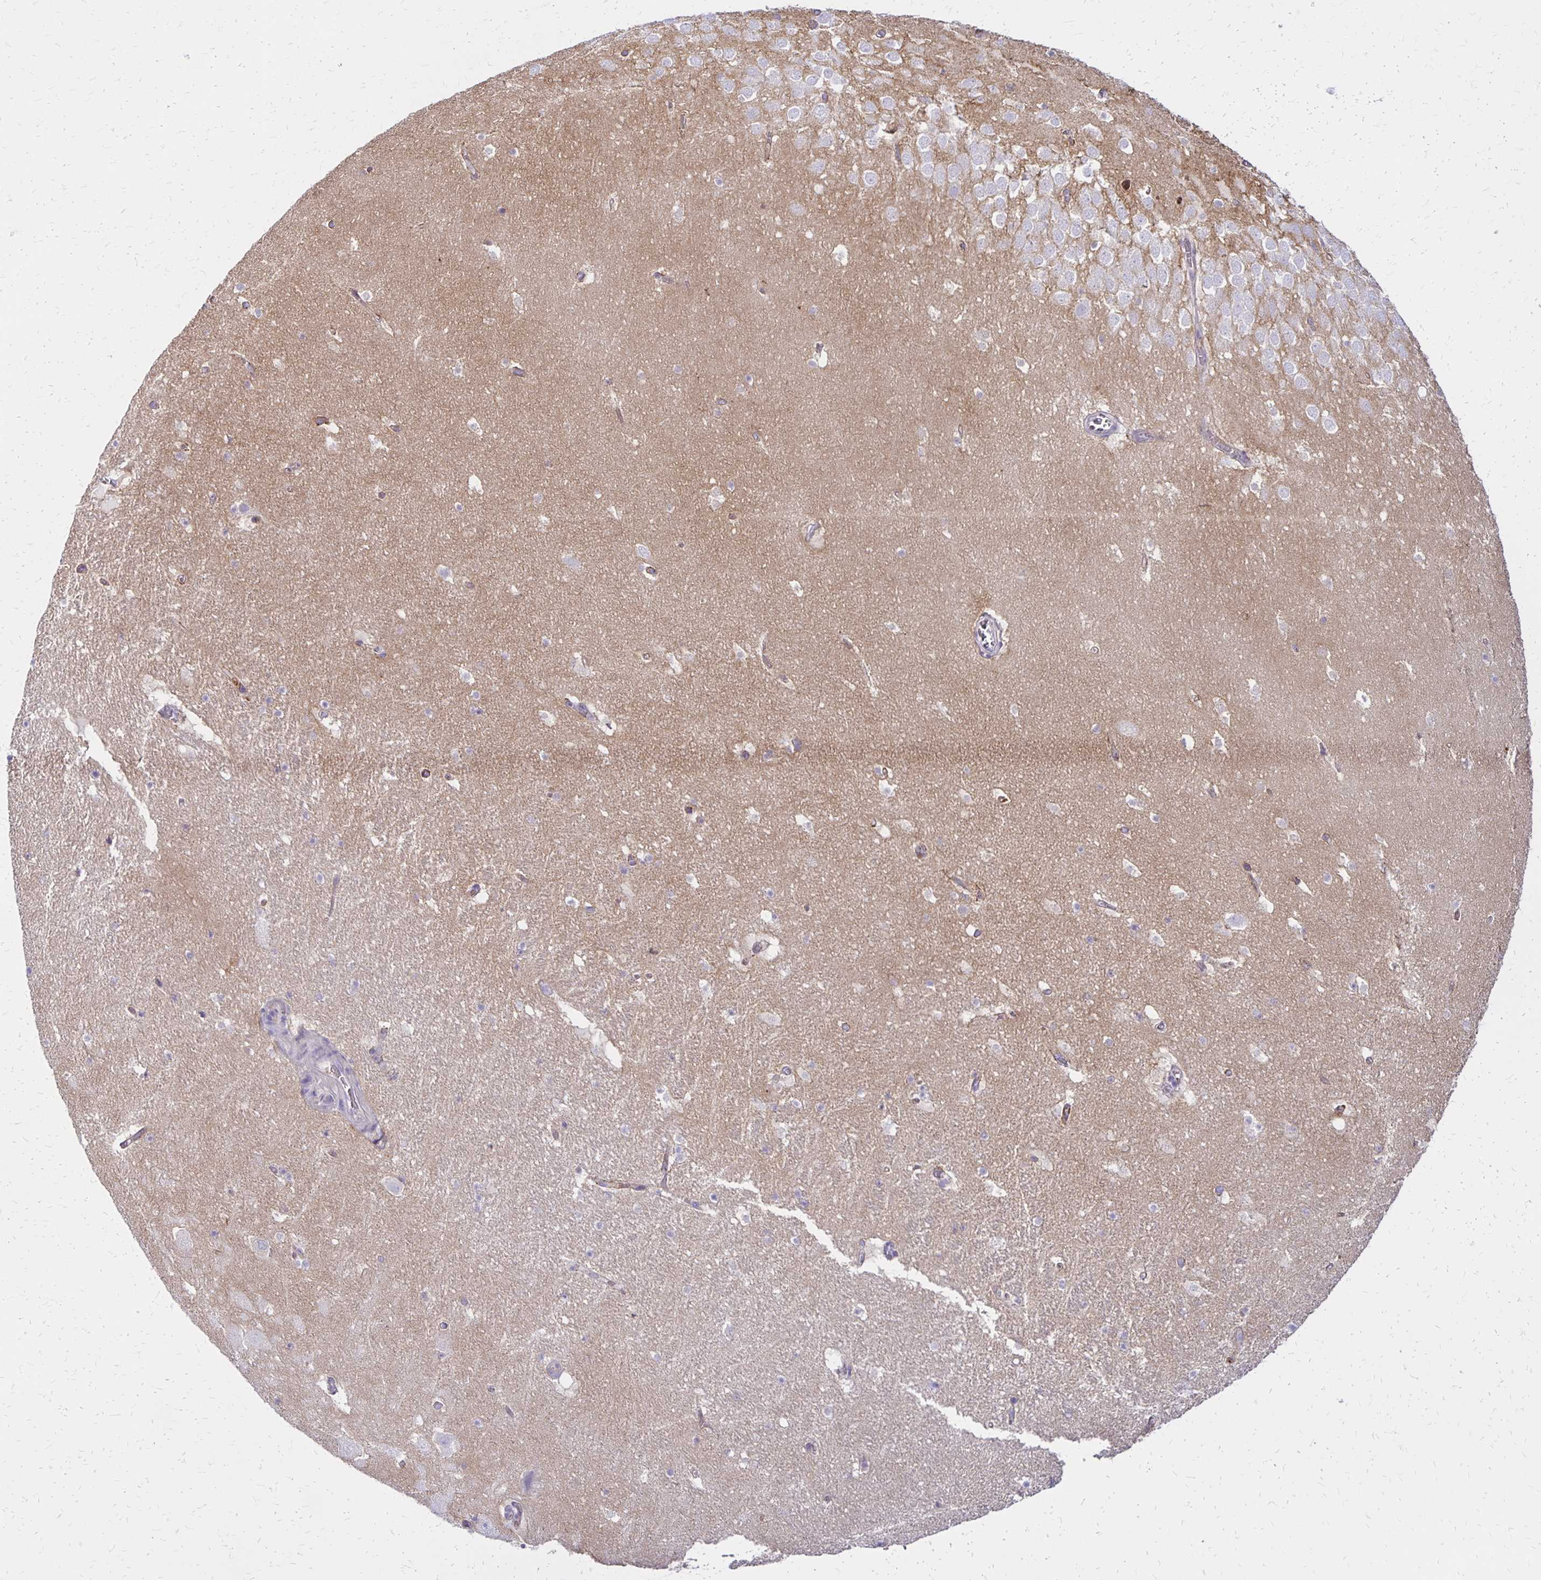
{"staining": {"intensity": "negative", "quantity": "none", "location": "none"}, "tissue": "hippocampus", "cell_type": "Glial cells", "image_type": "normal", "snomed": [{"axis": "morphology", "description": "Normal tissue, NOS"}, {"axis": "topography", "description": "Hippocampus"}], "caption": "DAB (3,3'-diaminobenzidine) immunohistochemical staining of normal human hippocampus shows no significant expression in glial cells. (Brightfield microscopy of DAB (3,3'-diaminobenzidine) IHC at high magnification).", "gene": "TTYH1", "patient": {"sex": "female", "age": 42}}